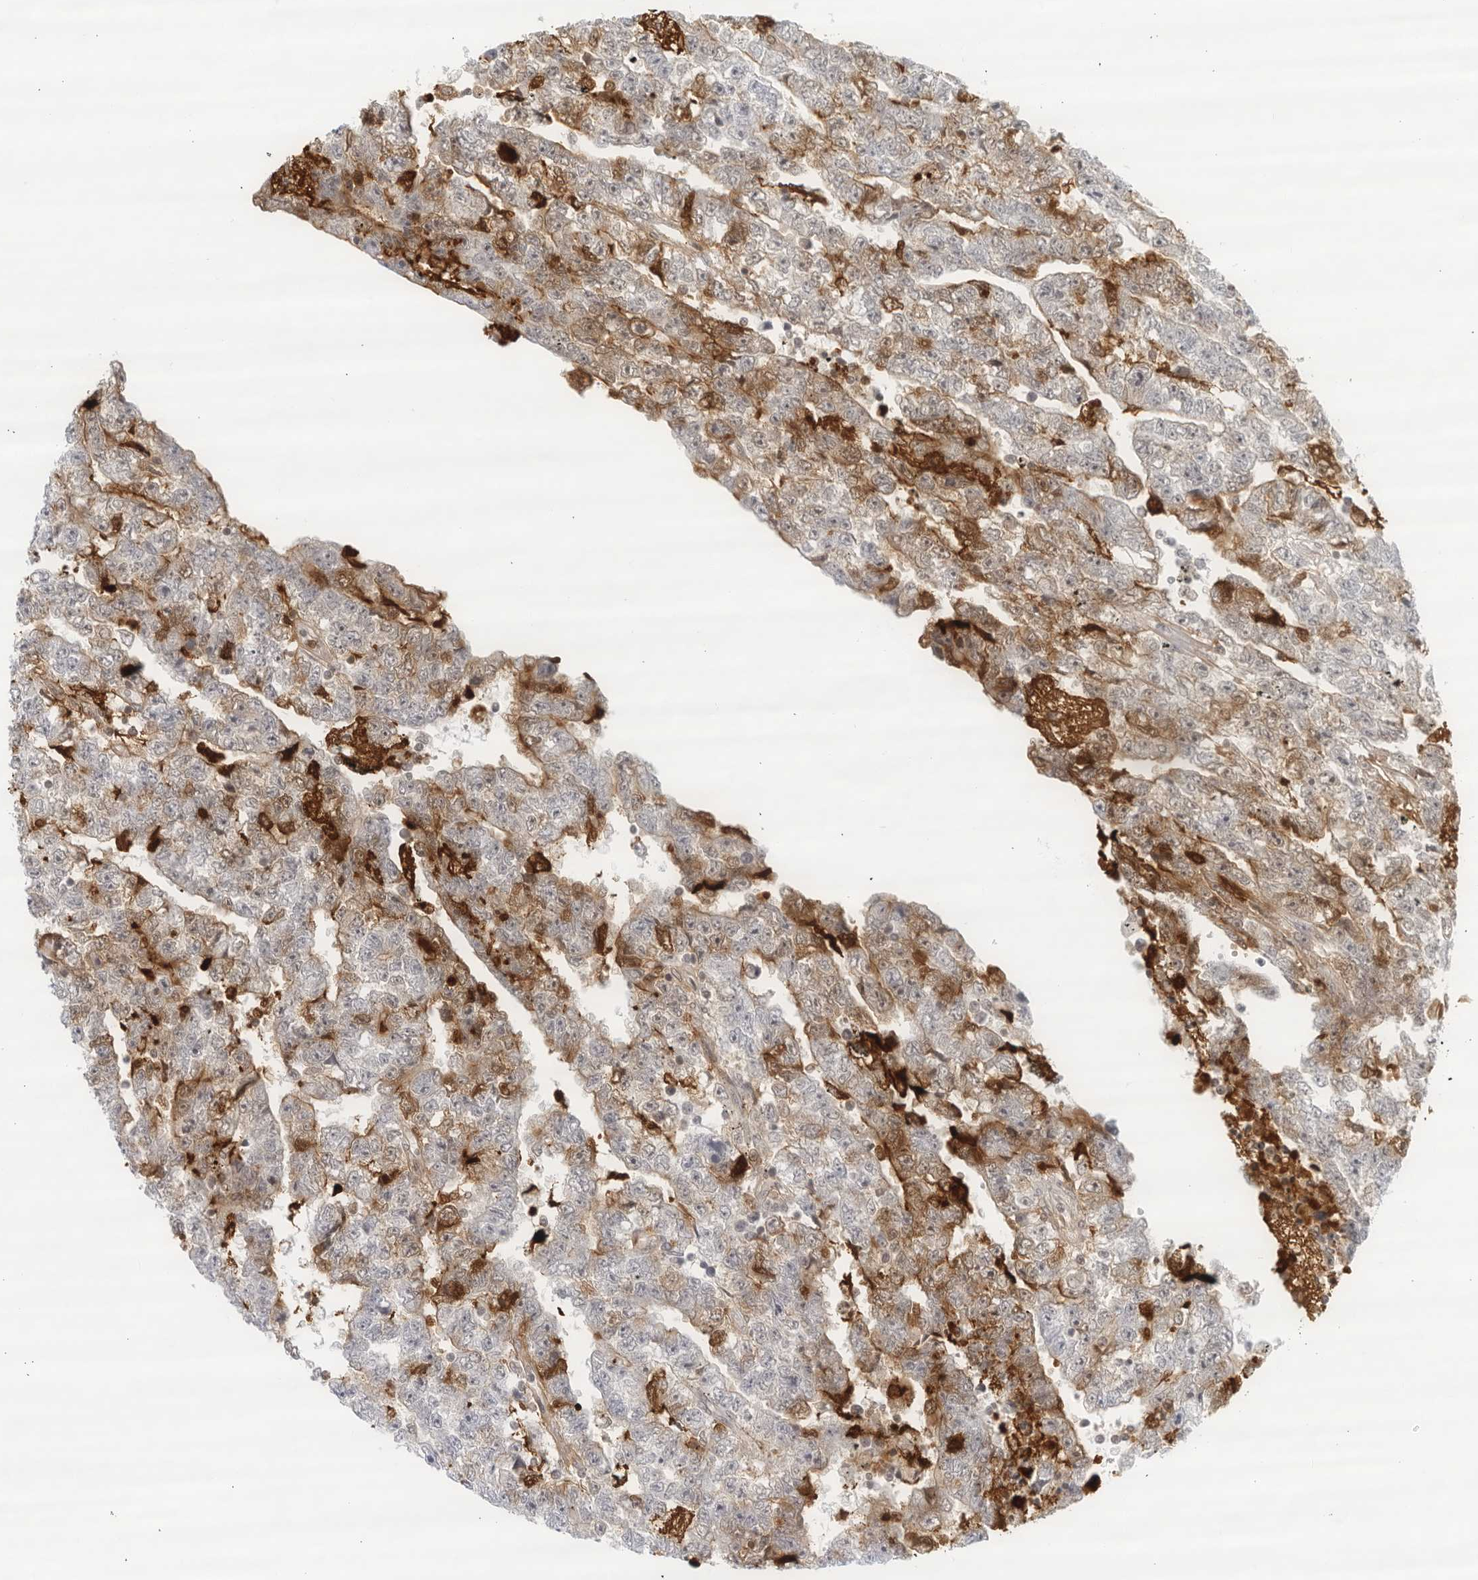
{"staining": {"intensity": "moderate", "quantity": "25%-75%", "location": "cytoplasmic/membranous"}, "tissue": "testis cancer", "cell_type": "Tumor cells", "image_type": "cancer", "snomed": [{"axis": "morphology", "description": "Carcinoma, Embryonal, NOS"}, {"axis": "topography", "description": "Testis"}], "caption": "DAB (3,3'-diaminobenzidine) immunohistochemical staining of testis cancer (embryonal carcinoma) shows moderate cytoplasmic/membranous protein expression in about 25%-75% of tumor cells.", "gene": "FGG", "patient": {"sex": "male", "age": 25}}